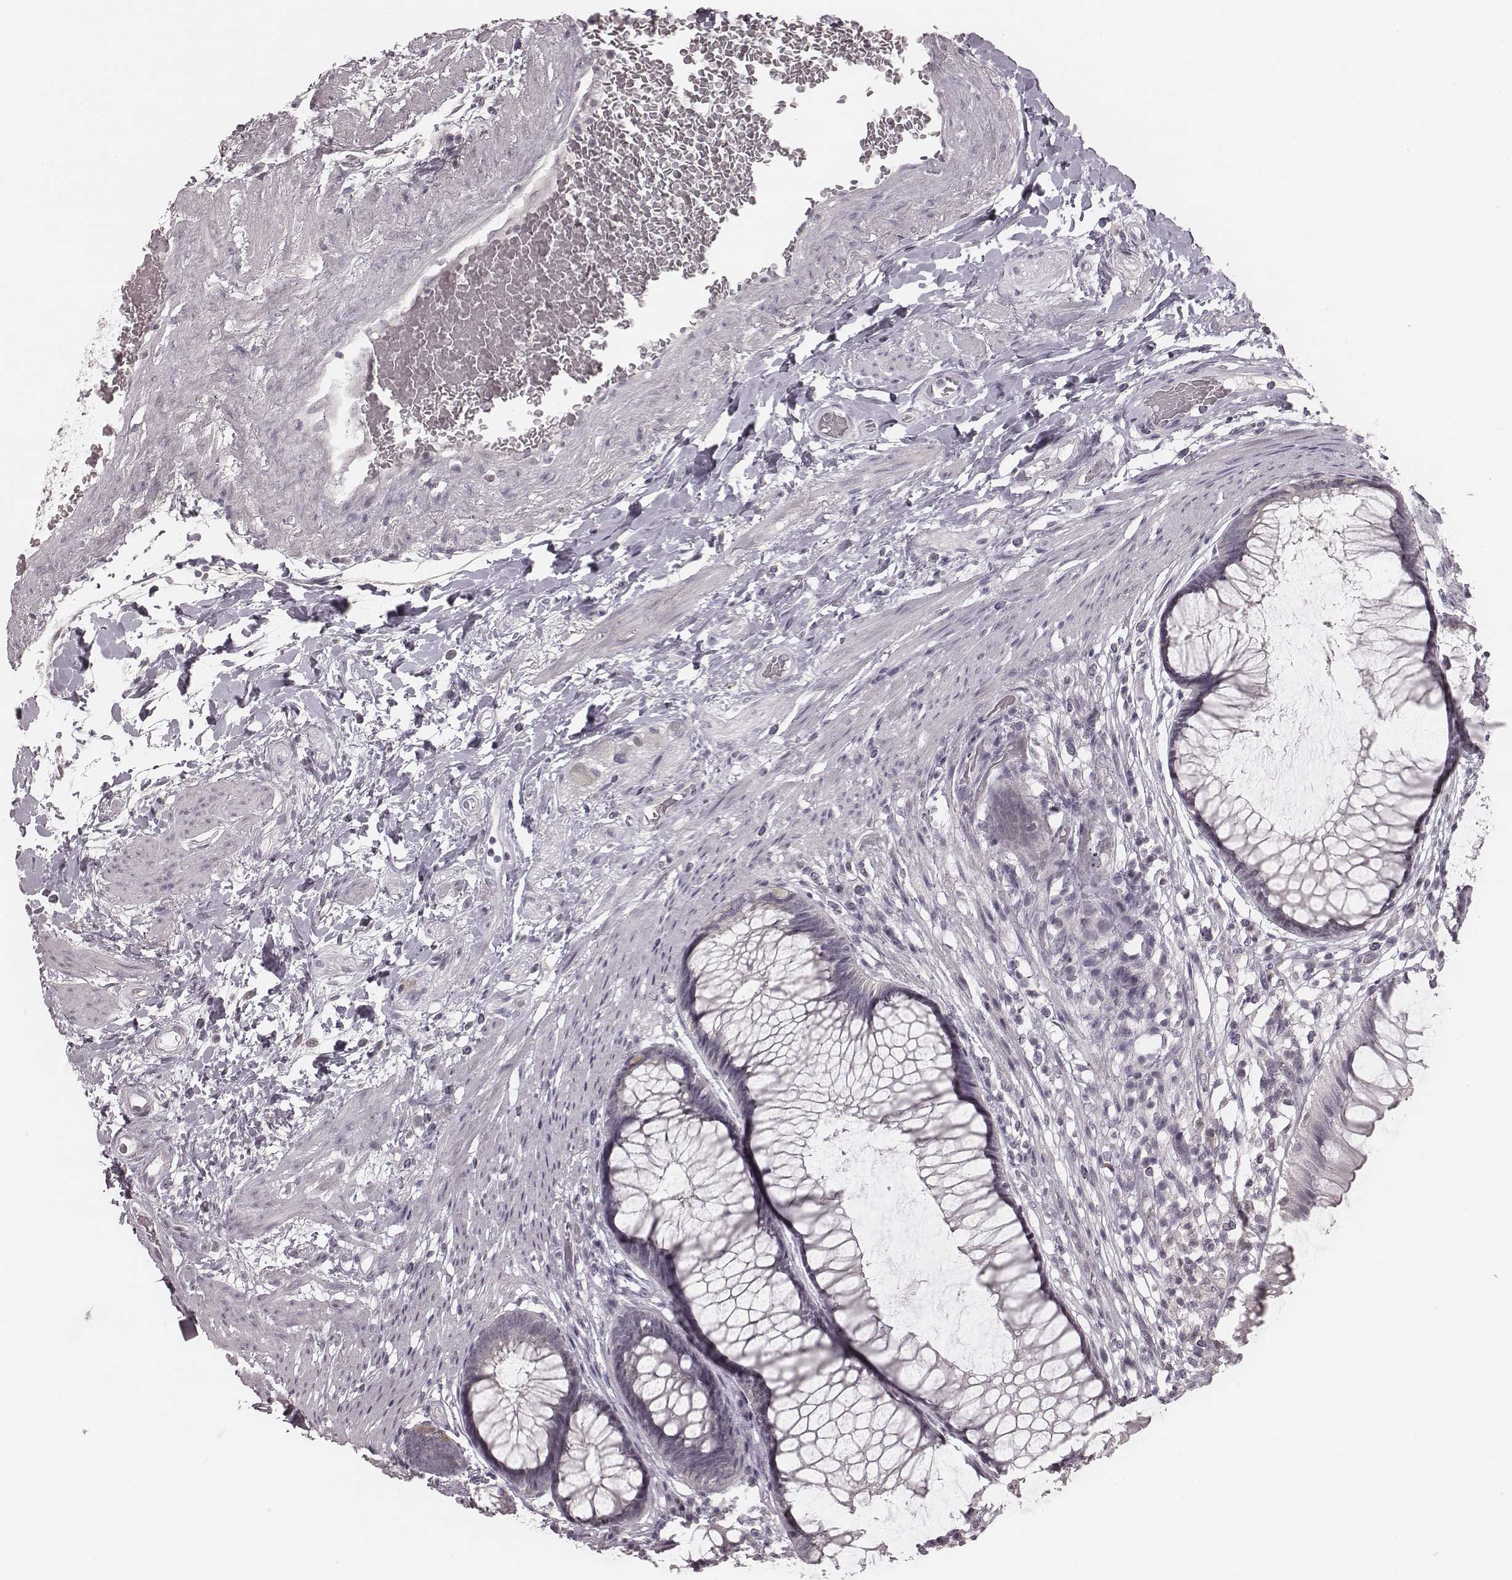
{"staining": {"intensity": "negative", "quantity": "none", "location": "none"}, "tissue": "rectum", "cell_type": "Glandular cells", "image_type": "normal", "snomed": [{"axis": "morphology", "description": "Normal tissue, NOS"}, {"axis": "topography", "description": "Smooth muscle"}, {"axis": "topography", "description": "Rectum"}], "caption": "Immunohistochemistry (IHC) photomicrograph of unremarkable rectum: rectum stained with DAB shows no significant protein staining in glandular cells. The staining was performed using DAB (3,3'-diaminobenzidine) to visualize the protein expression in brown, while the nuclei were stained in blue with hematoxylin (Magnification: 20x).", "gene": "IQCG", "patient": {"sex": "male", "age": 53}}